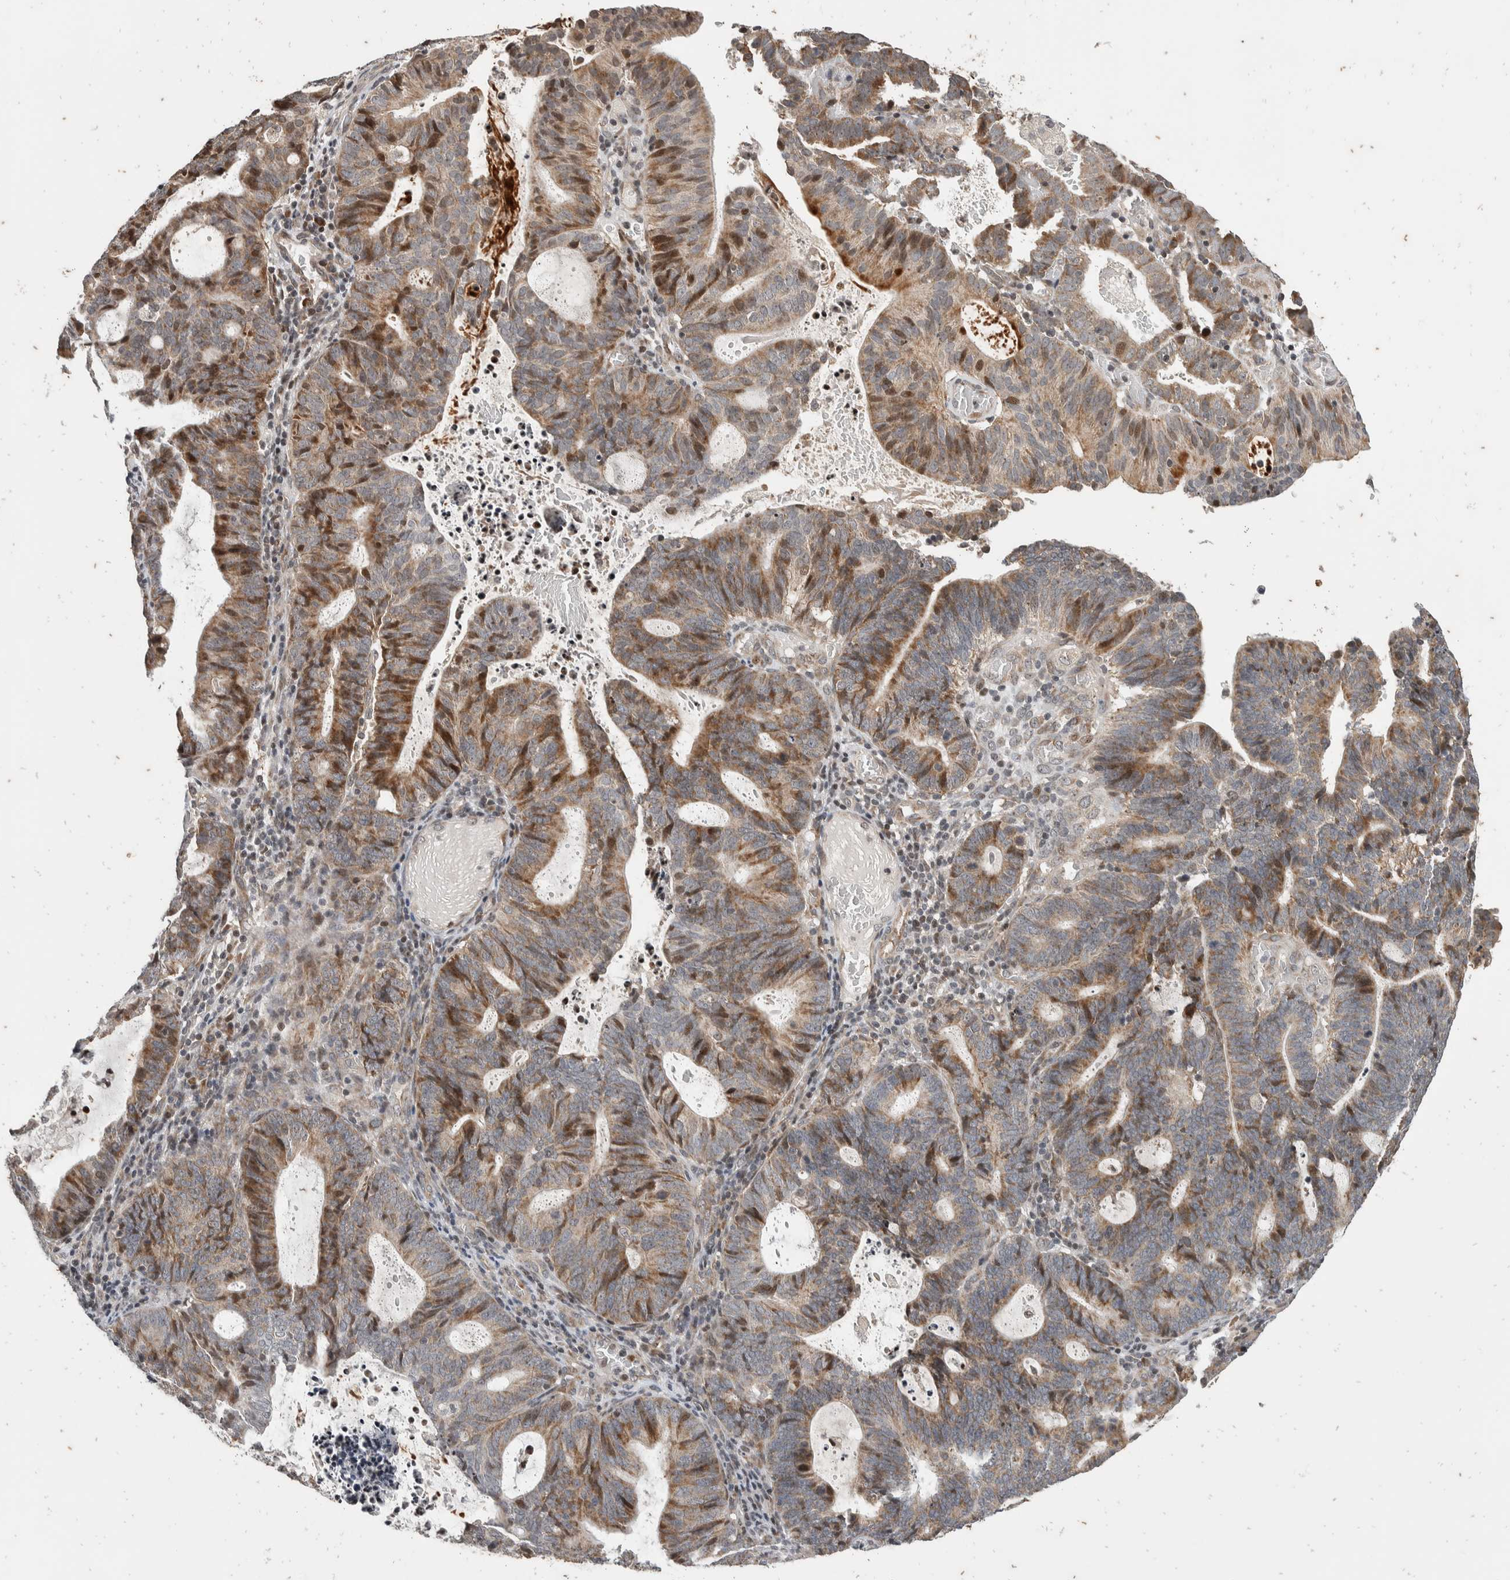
{"staining": {"intensity": "weak", "quantity": "25%-75%", "location": "cytoplasmic/membranous,nuclear"}, "tissue": "endometrial cancer", "cell_type": "Tumor cells", "image_type": "cancer", "snomed": [{"axis": "morphology", "description": "Adenocarcinoma, NOS"}, {"axis": "topography", "description": "Uterus"}], "caption": "Protein staining exhibits weak cytoplasmic/membranous and nuclear staining in about 25%-75% of tumor cells in adenocarcinoma (endometrial). (DAB (3,3'-diaminobenzidine) = brown stain, brightfield microscopy at high magnification).", "gene": "ATXN7L1", "patient": {"sex": "female", "age": 83}}